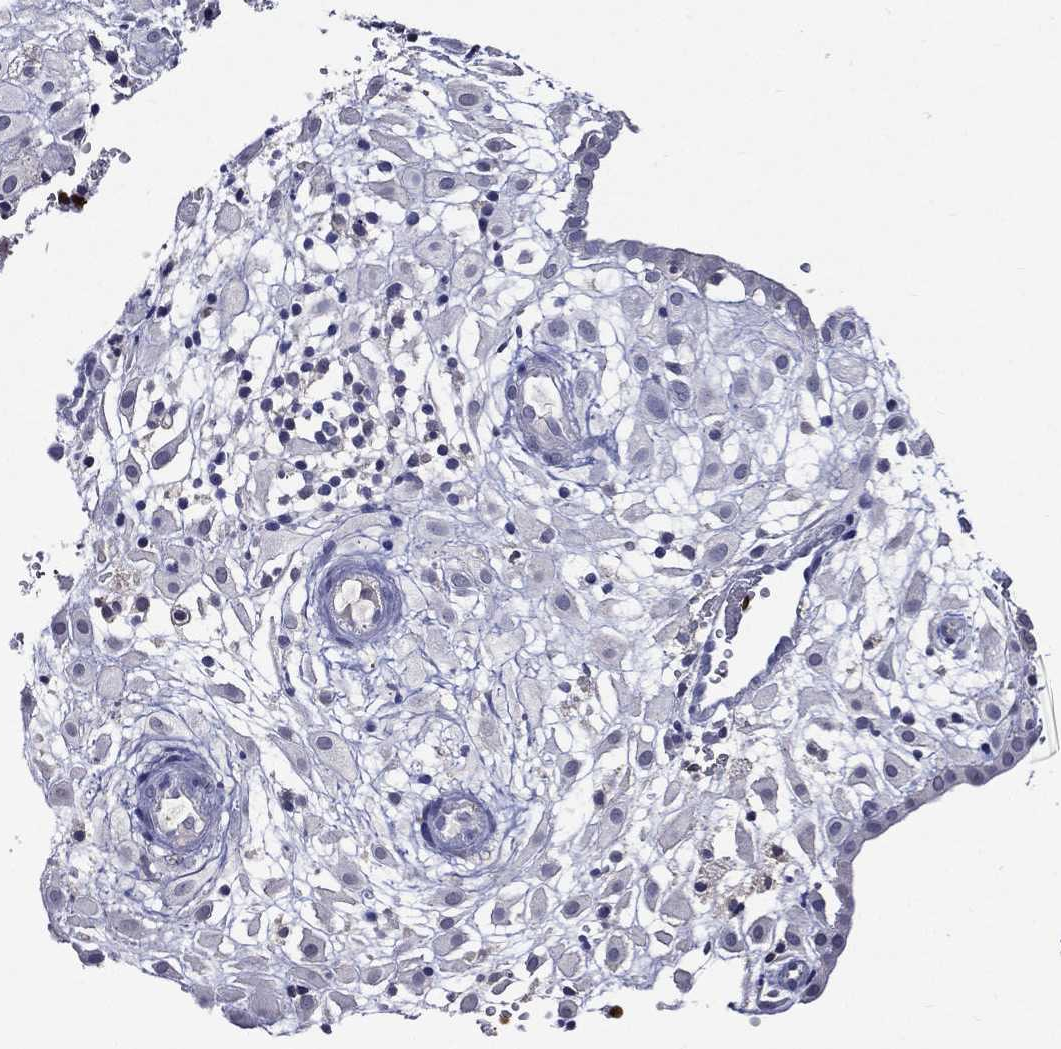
{"staining": {"intensity": "negative", "quantity": "none", "location": "none"}, "tissue": "placenta", "cell_type": "Decidual cells", "image_type": "normal", "snomed": [{"axis": "morphology", "description": "Normal tissue, NOS"}, {"axis": "topography", "description": "Placenta"}], "caption": "Immunohistochemical staining of normal human placenta exhibits no significant staining in decidual cells. The staining was performed using DAB to visualize the protein expression in brown, while the nuclei were stained in blue with hematoxylin (Magnification: 20x).", "gene": "GPR171", "patient": {"sex": "female", "age": 24}}